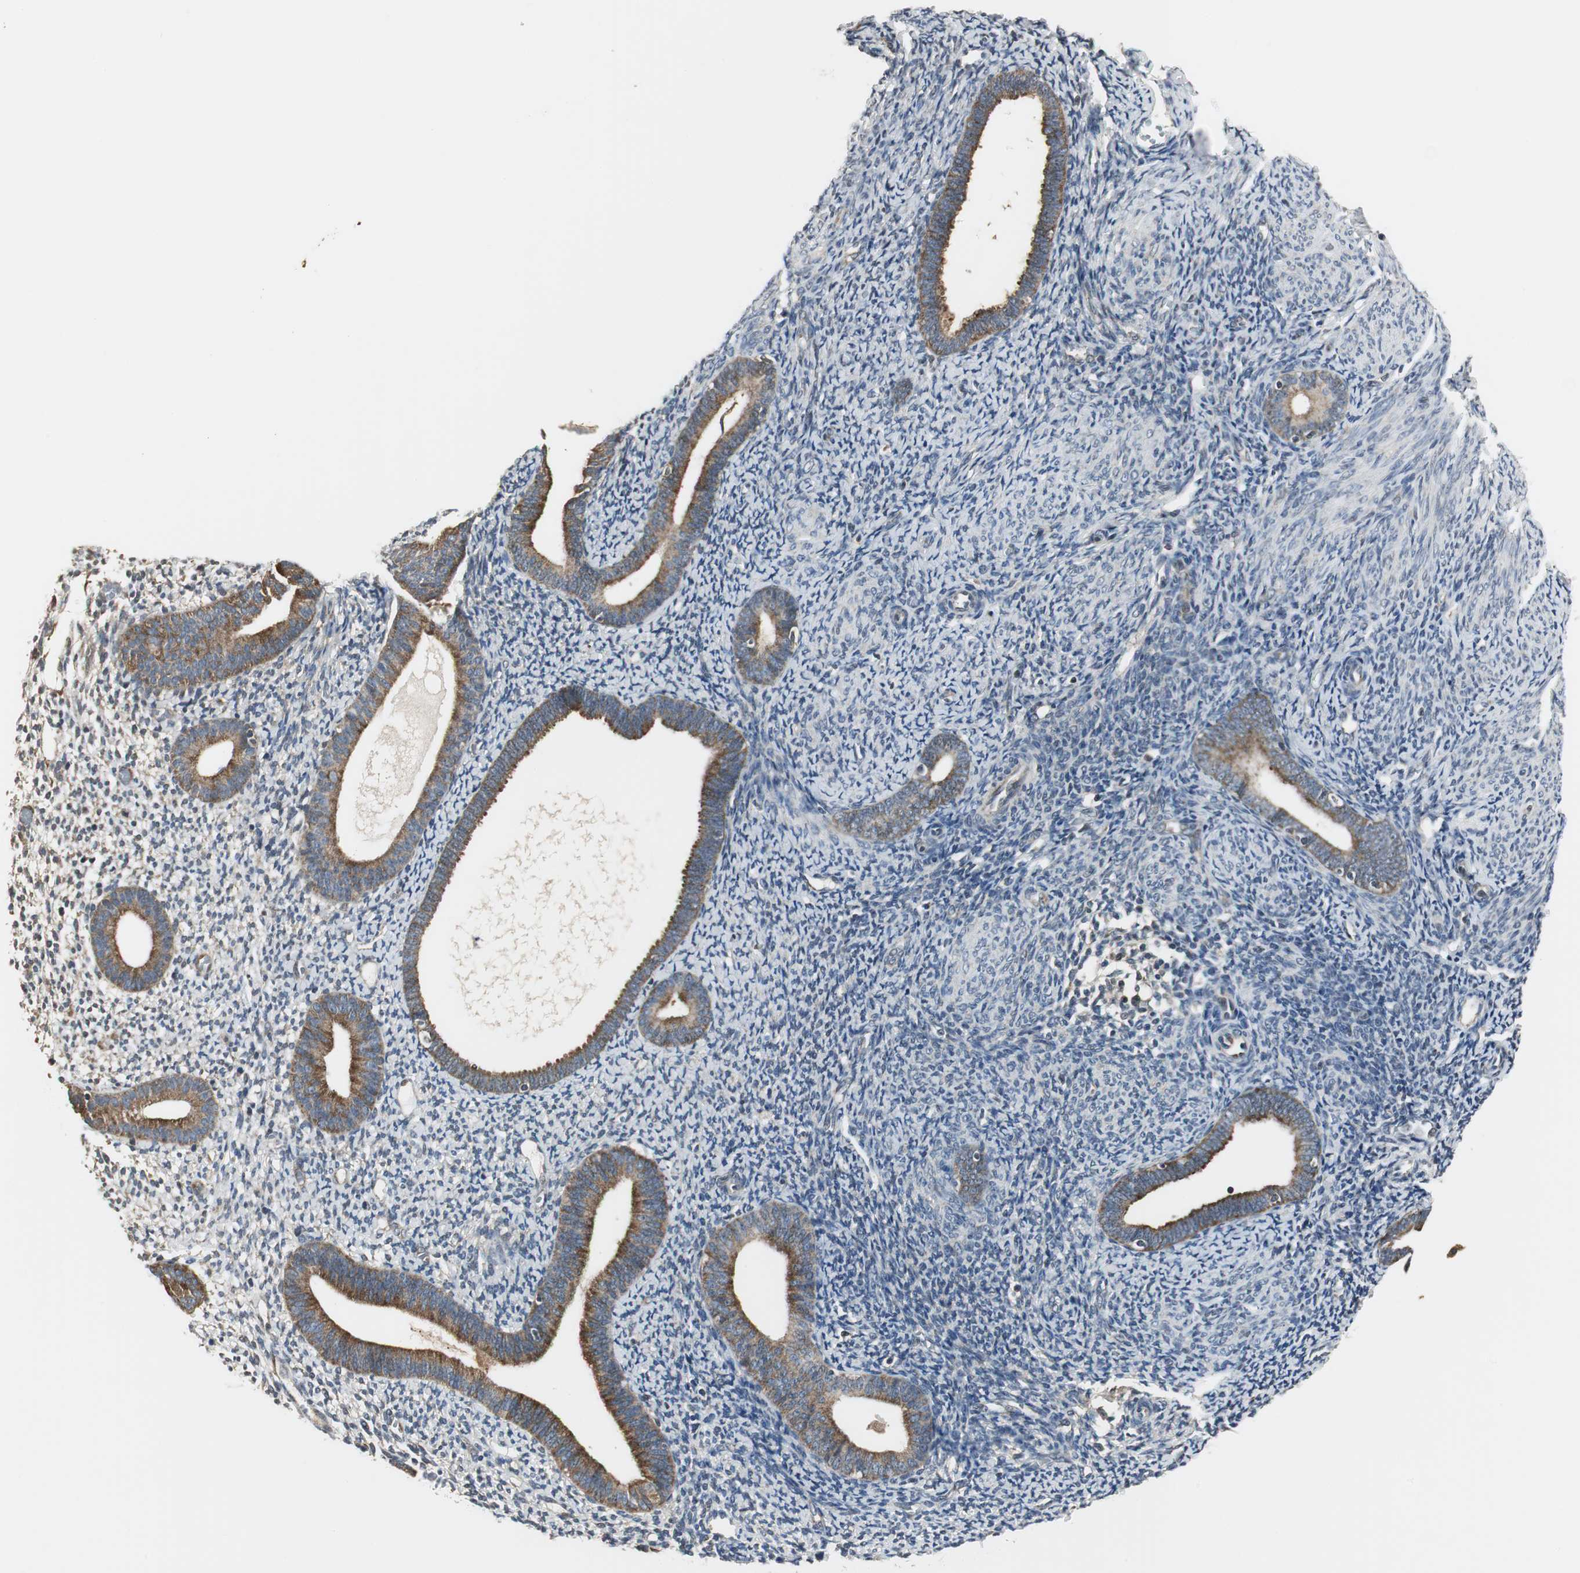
{"staining": {"intensity": "weak", "quantity": "25%-75%", "location": "cytoplasmic/membranous"}, "tissue": "endometrium", "cell_type": "Cells in endometrial stroma", "image_type": "normal", "snomed": [{"axis": "morphology", "description": "Normal tissue, NOS"}, {"axis": "topography", "description": "Smooth muscle"}, {"axis": "topography", "description": "Endometrium"}], "caption": "A high-resolution histopathology image shows IHC staining of unremarkable endometrium, which shows weak cytoplasmic/membranous expression in approximately 25%-75% of cells in endometrial stroma. Ihc stains the protein of interest in brown and the nuclei are stained blue.", "gene": "CCT5", "patient": {"sex": "female", "age": 57}}